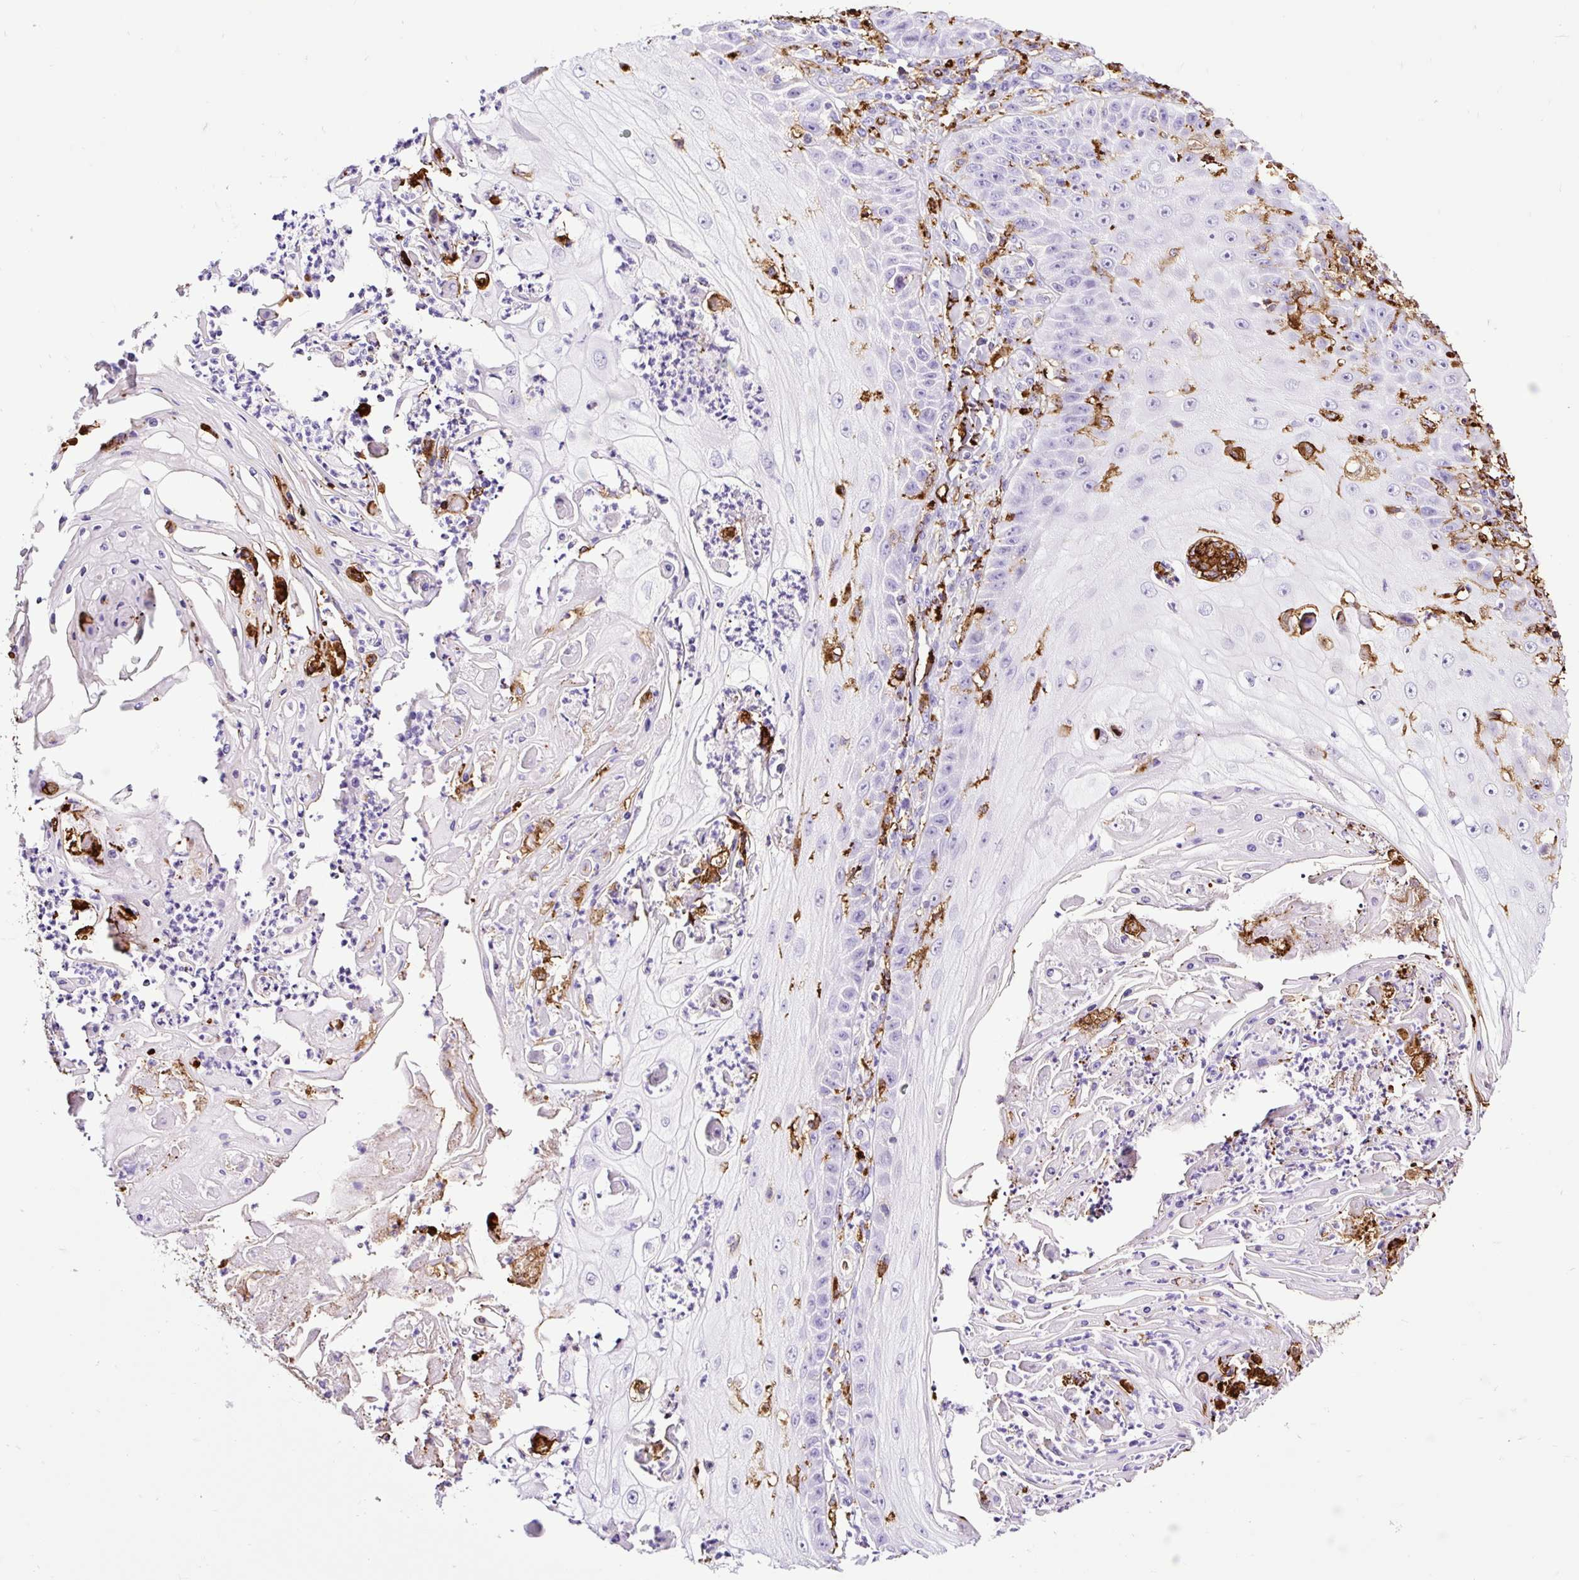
{"staining": {"intensity": "negative", "quantity": "none", "location": "none"}, "tissue": "skin cancer", "cell_type": "Tumor cells", "image_type": "cancer", "snomed": [{"axis": "morphology", "description": "Squamous cell carcinoma, NOS"}, {"axis": "topography", "description": "Skin"}], "caption": "Skin cancer (squamous cell carcinoma) stained for a protein using IHC exhibits no expression tumor cells.", "gene": "HLA-DRA", "patient": {"sex": "male", "age": 70}}